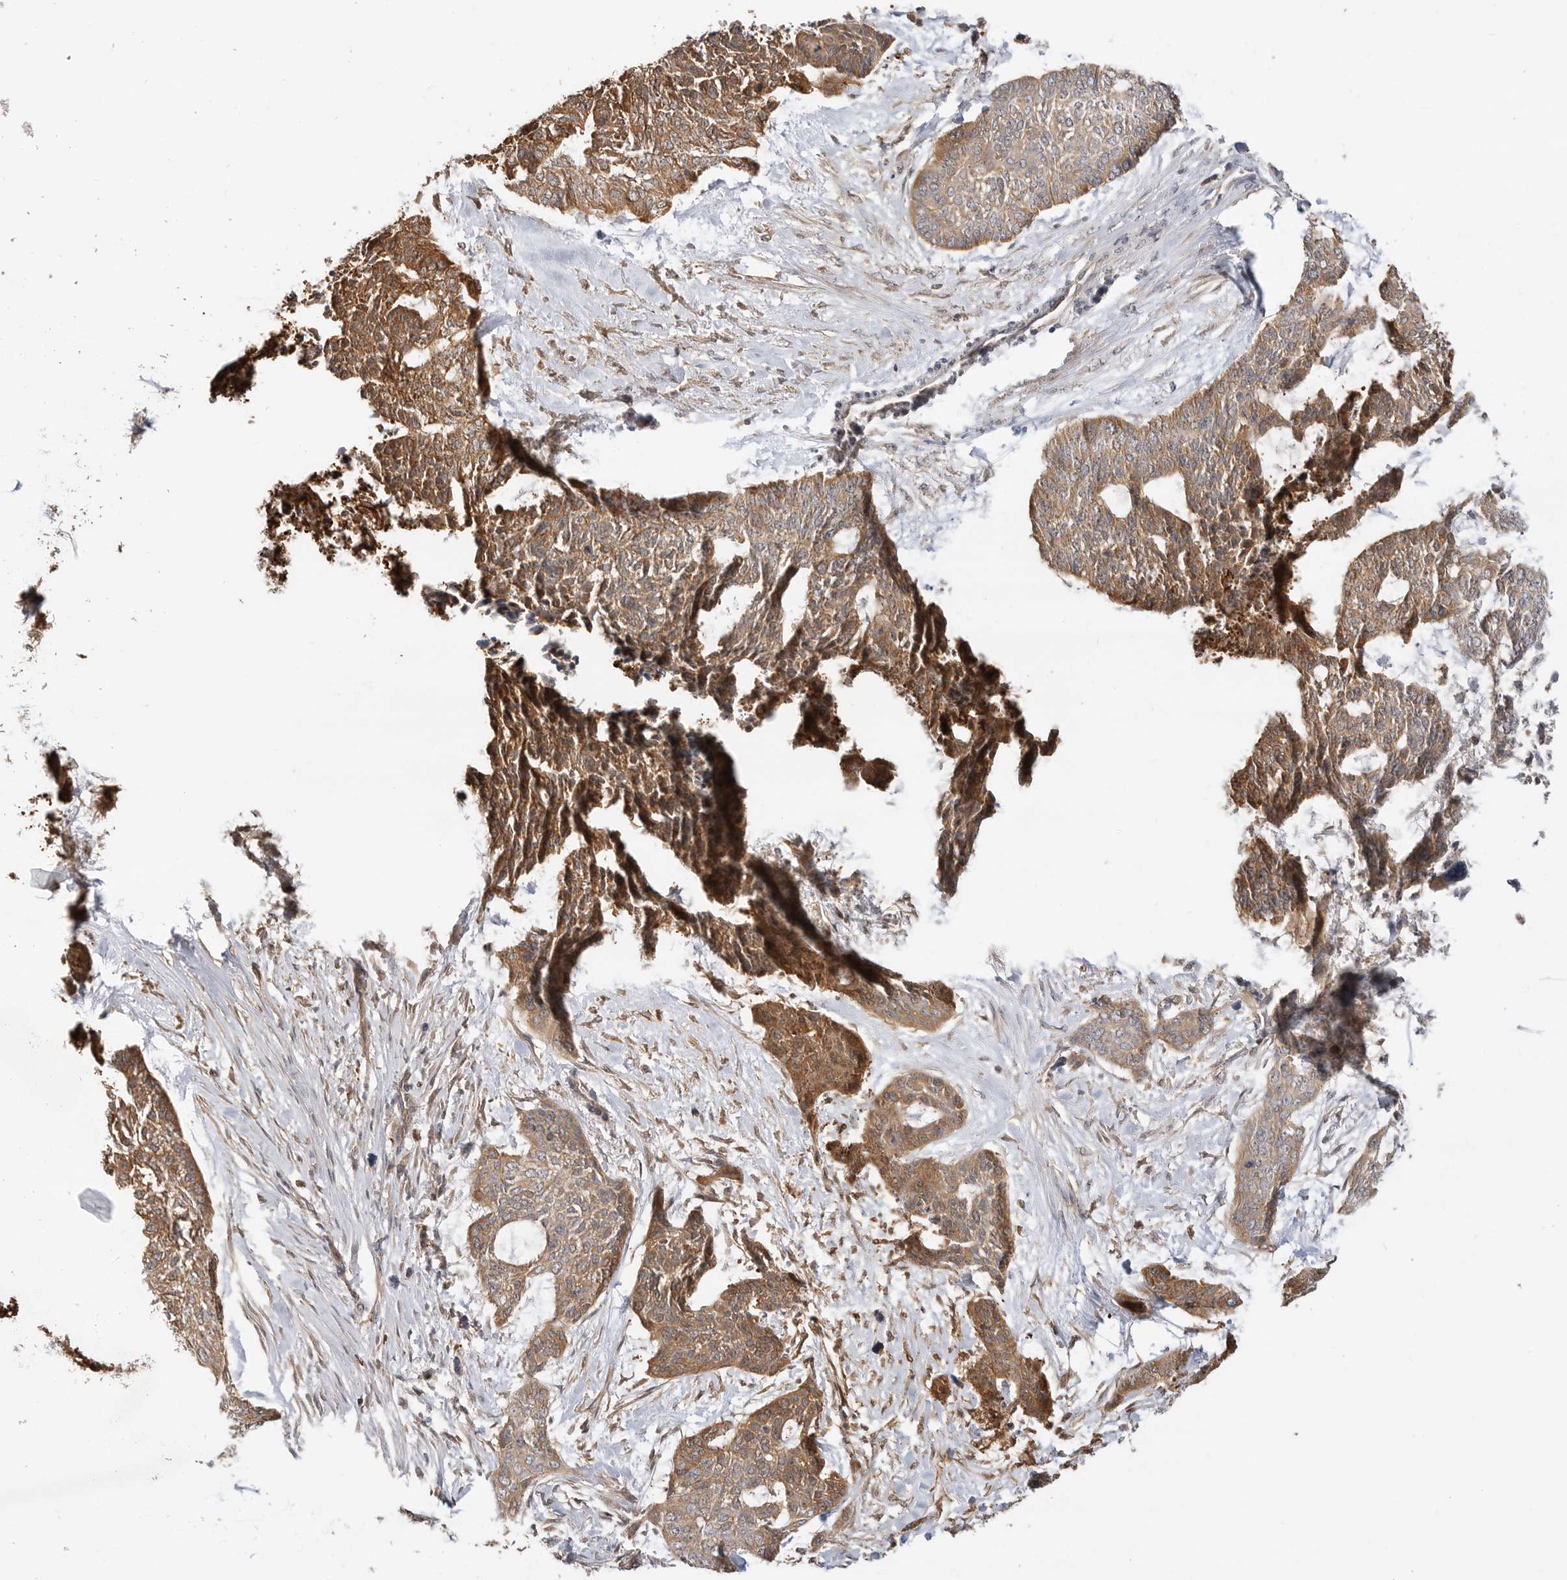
{"staining": {"intensity": "moderate", "quantity": ">75%", "location": "cytoplasmic/membranous"}, "tissue": "skin cancer", "cell_type": "Tumor cells", "image_type": "cancer", "snomed": [{"axis": "morphology", "description": "Basal cell carcinoma"}, {"axis": "topography", "description": "Skin"}], "caption": "High-power microscopy captured an immunohistochemistry image of skin cancer (basal cell carcinoma), revealing moderate cytoplasmic/membranous expression in about >75% of tumor cells.", "gene": "CLDN12", "patient": {"sex": "female", "age": 64}}